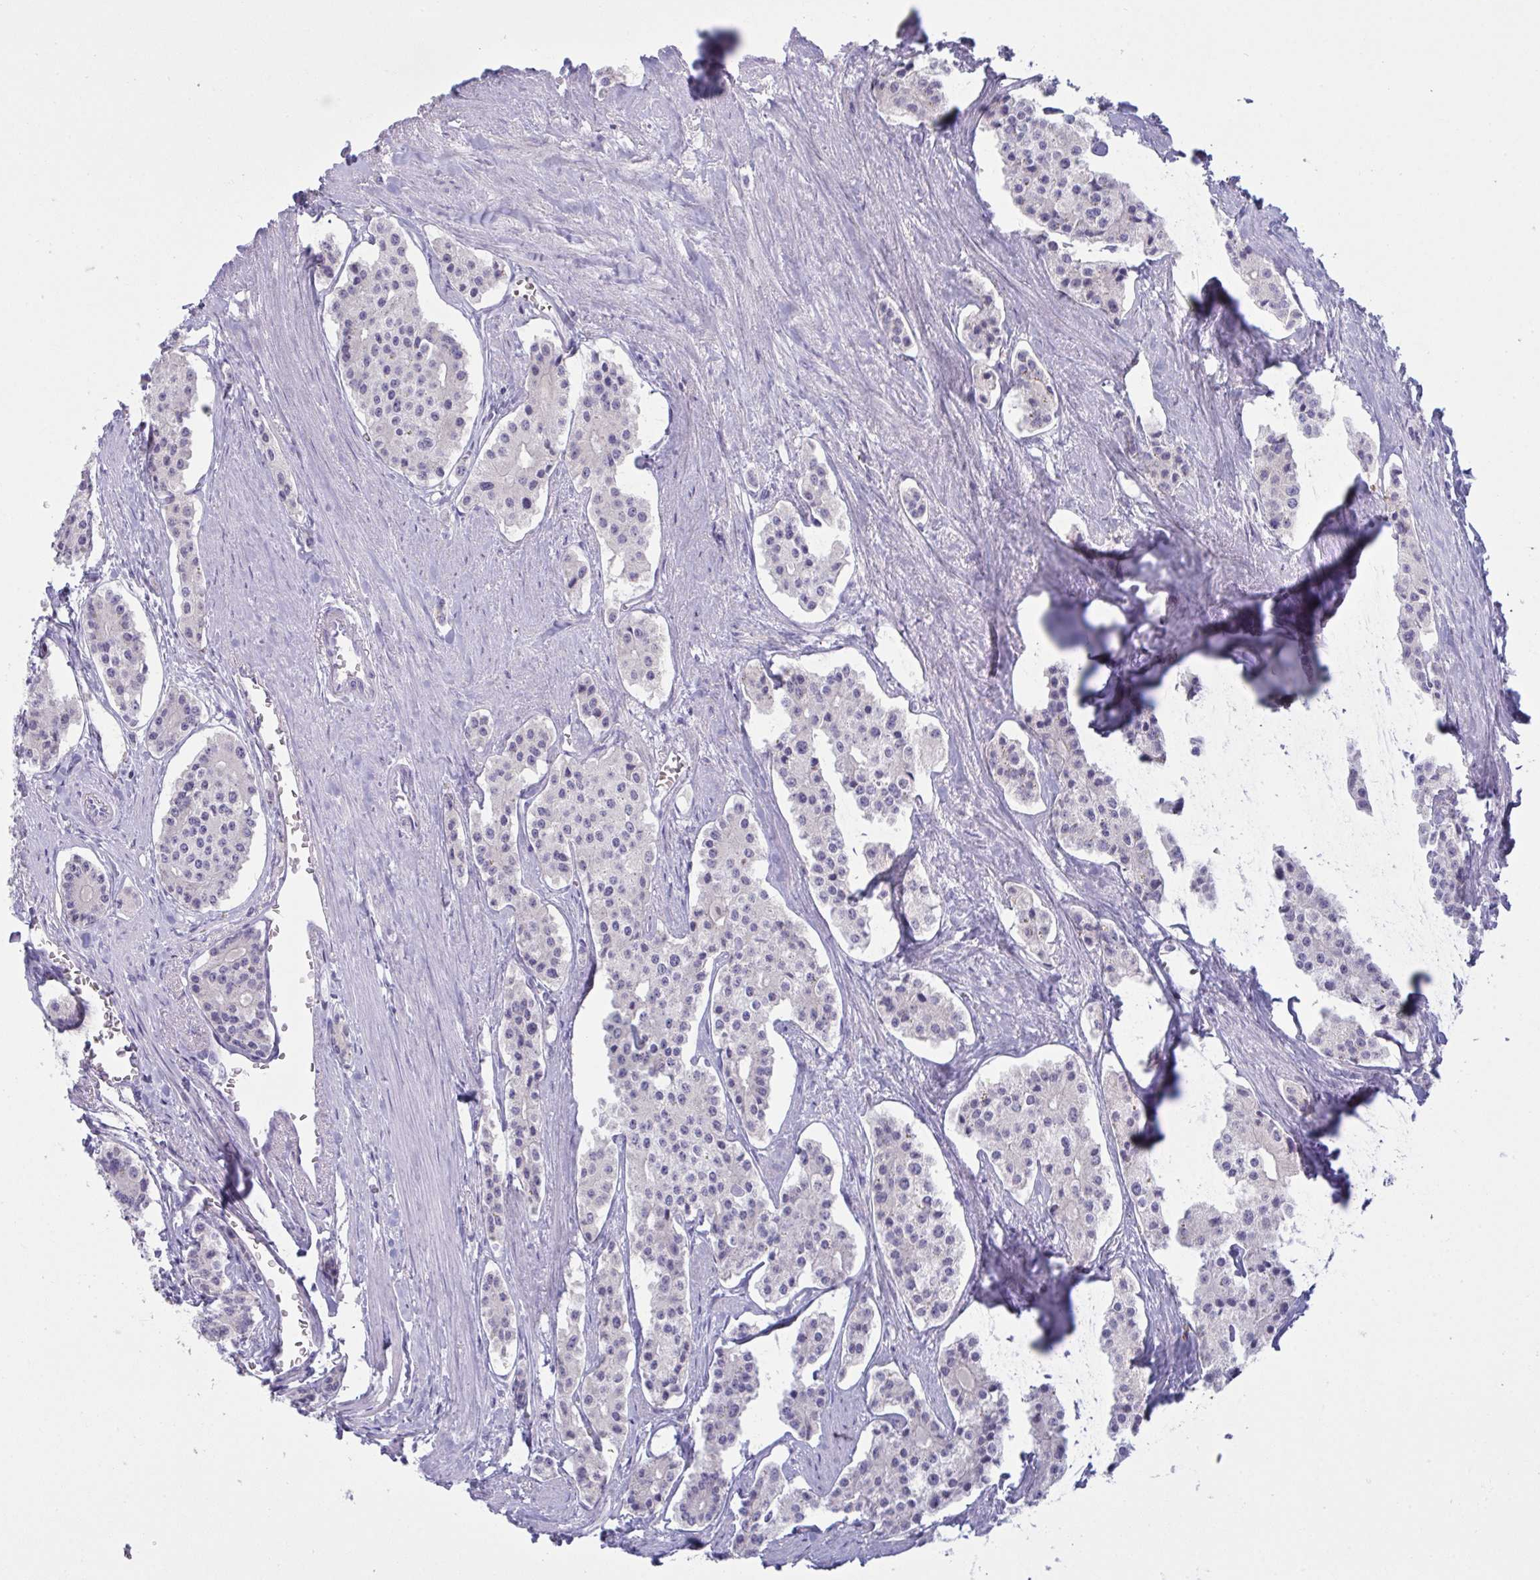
{"staining": {"intensity": "negative", "quantity": "none", "location": "none"}, "tissue": "carcinoid", "cell_type": "Tumor cells", "image_type": "cancer", "snomed": [{"axis": "morphology", "description": "Carcinoid, malignant, NOS"}, {"axis": "topography", "description": "Small intestine"}], "caption": "Photomicrograph shows no significant protein expression in tumor cells of carcinoid.", "gene": "TENT5D", "patient": {"sex": "female", "age": 65}}